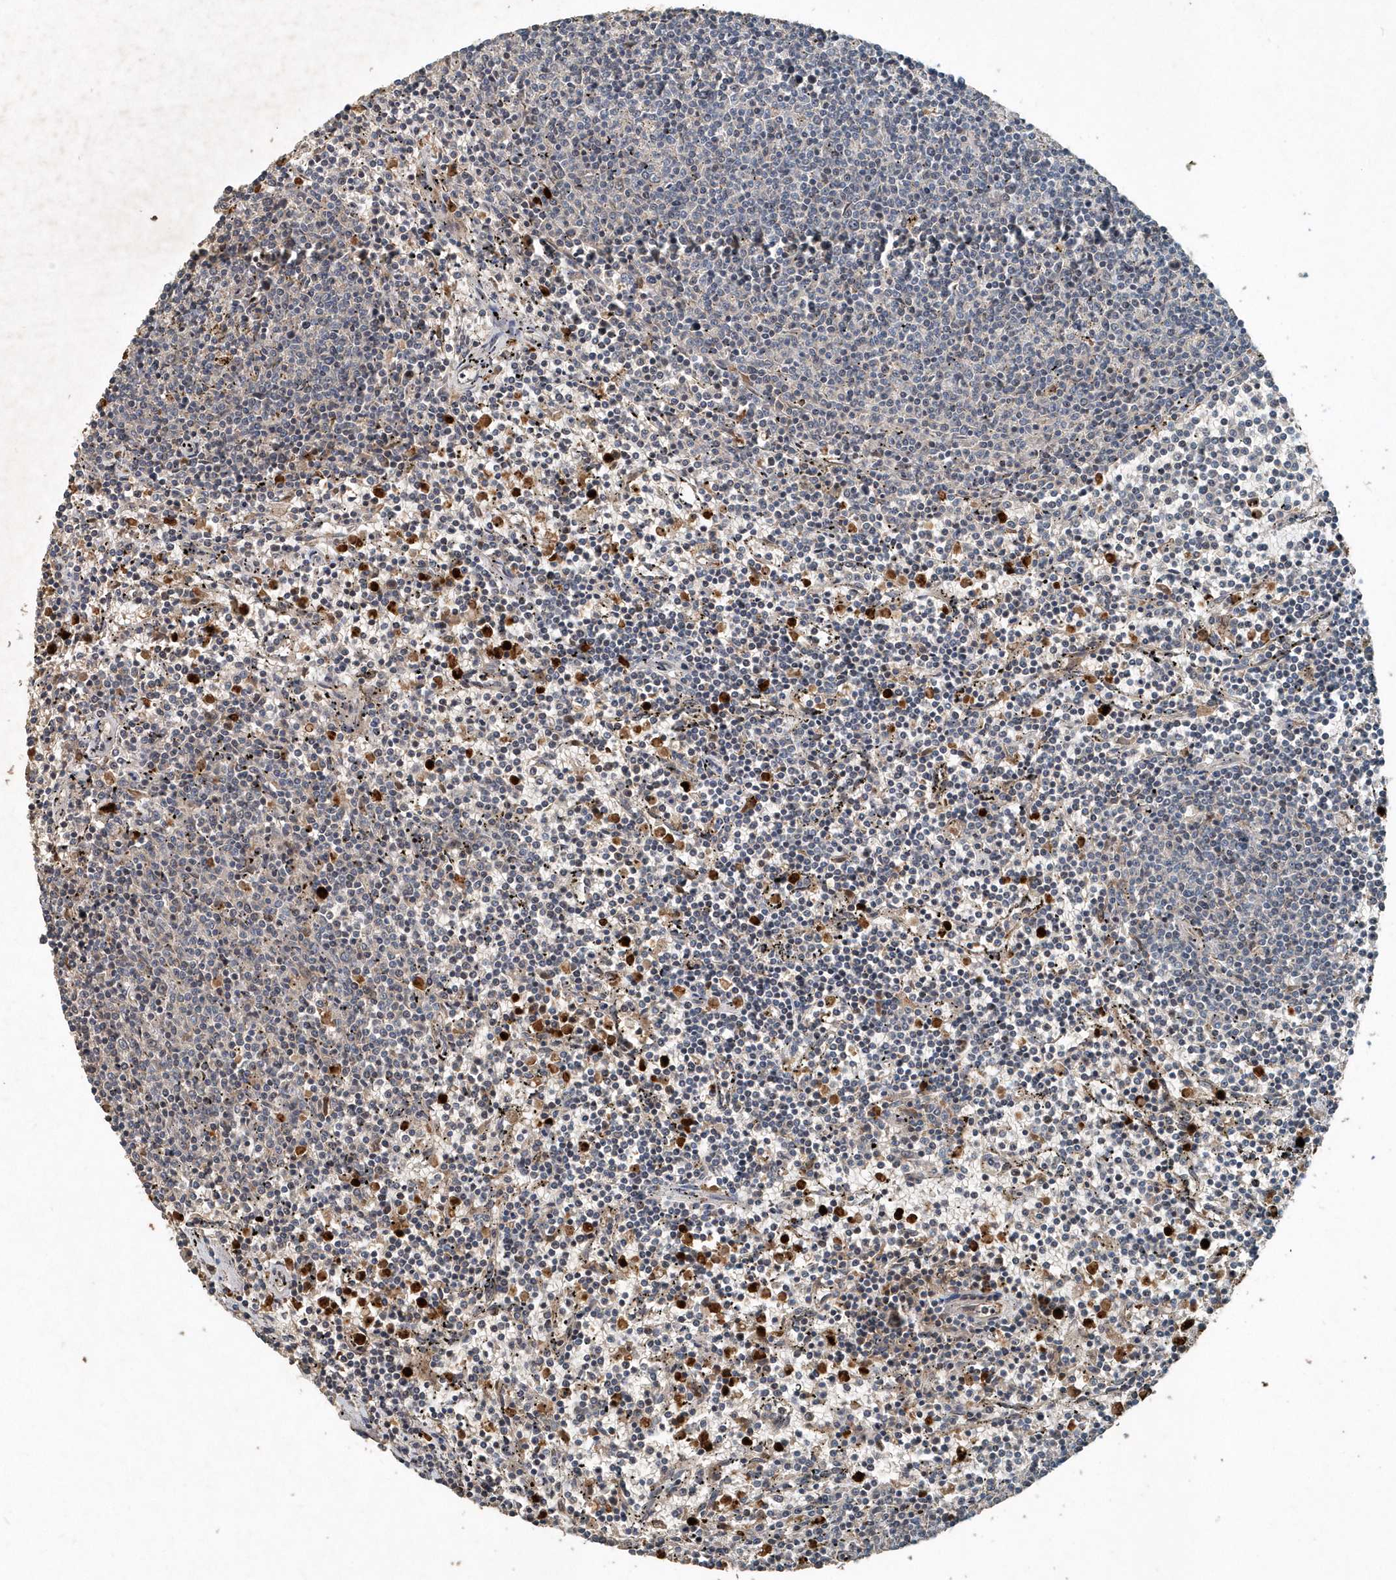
{"staining": {"intensity": "negative", "quantity": "none", "location": "none"}, "tissue": "lymphoma", "cell_type": "Tumor cells", "image_type": "cancer", "snomed": [{"axis": "morphology", "description": "Malignant lymphoma, non-Hodgkin's type, Low grade"}, {"axis": "topography", "description": "Spleen"}], "caption": "DAB (3,3'-diaminobenzidine) immunohistochemical staining of malignant lymphoma, non-Hodgkin's type (low-grade) exhibits no significant positivity in tumor cells.", "gene": "SCFD2", "patient": {"sex": "female", "age": 50}}